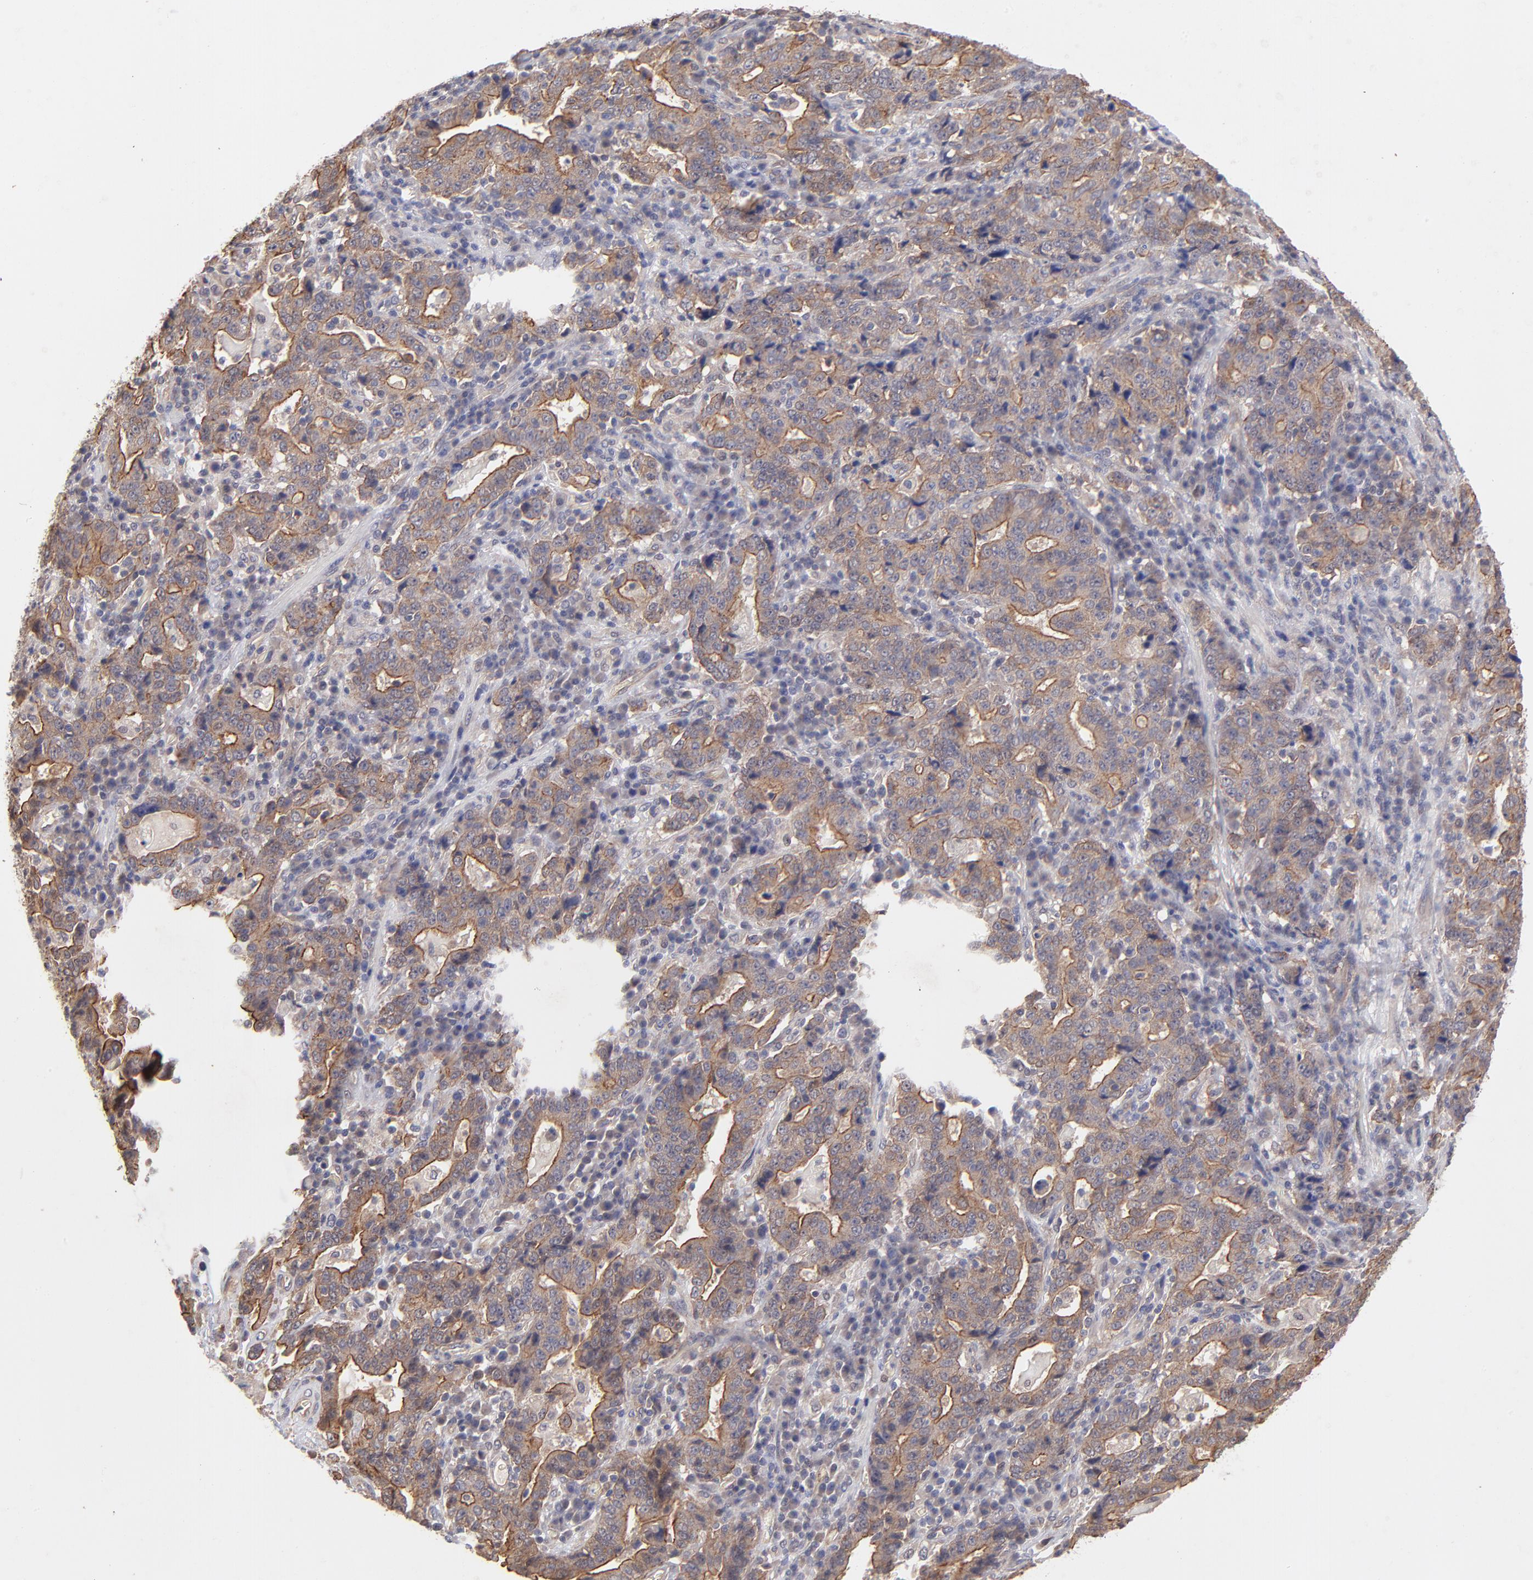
{"staining": {"intensity": "strong", "quantity": ">75%", "location": "cytoplasmic/membranous"}, "tissue": "stomach cancer", "cell_type": "Tumor cells", "image_type": "cancer", "snomed": [{"axis": "morphology", "description": "Normal tissue, NOS"}, {"axis": "morphology", "description": "Adenocarcinoma, NOS"}, {"axis": "topography", "description": "Stomach, upper"}, {"axis": "topography", "description": "Stomach"}], "caption": "Immunohistochemistry (IHC) of human stomach adenocarcinoma displays high levels of strong cytoplasmic/membranous positivity in about >75% of tumor cells.", "gene": "STAP2", "patient": {"sex": "male", "age": 59}}